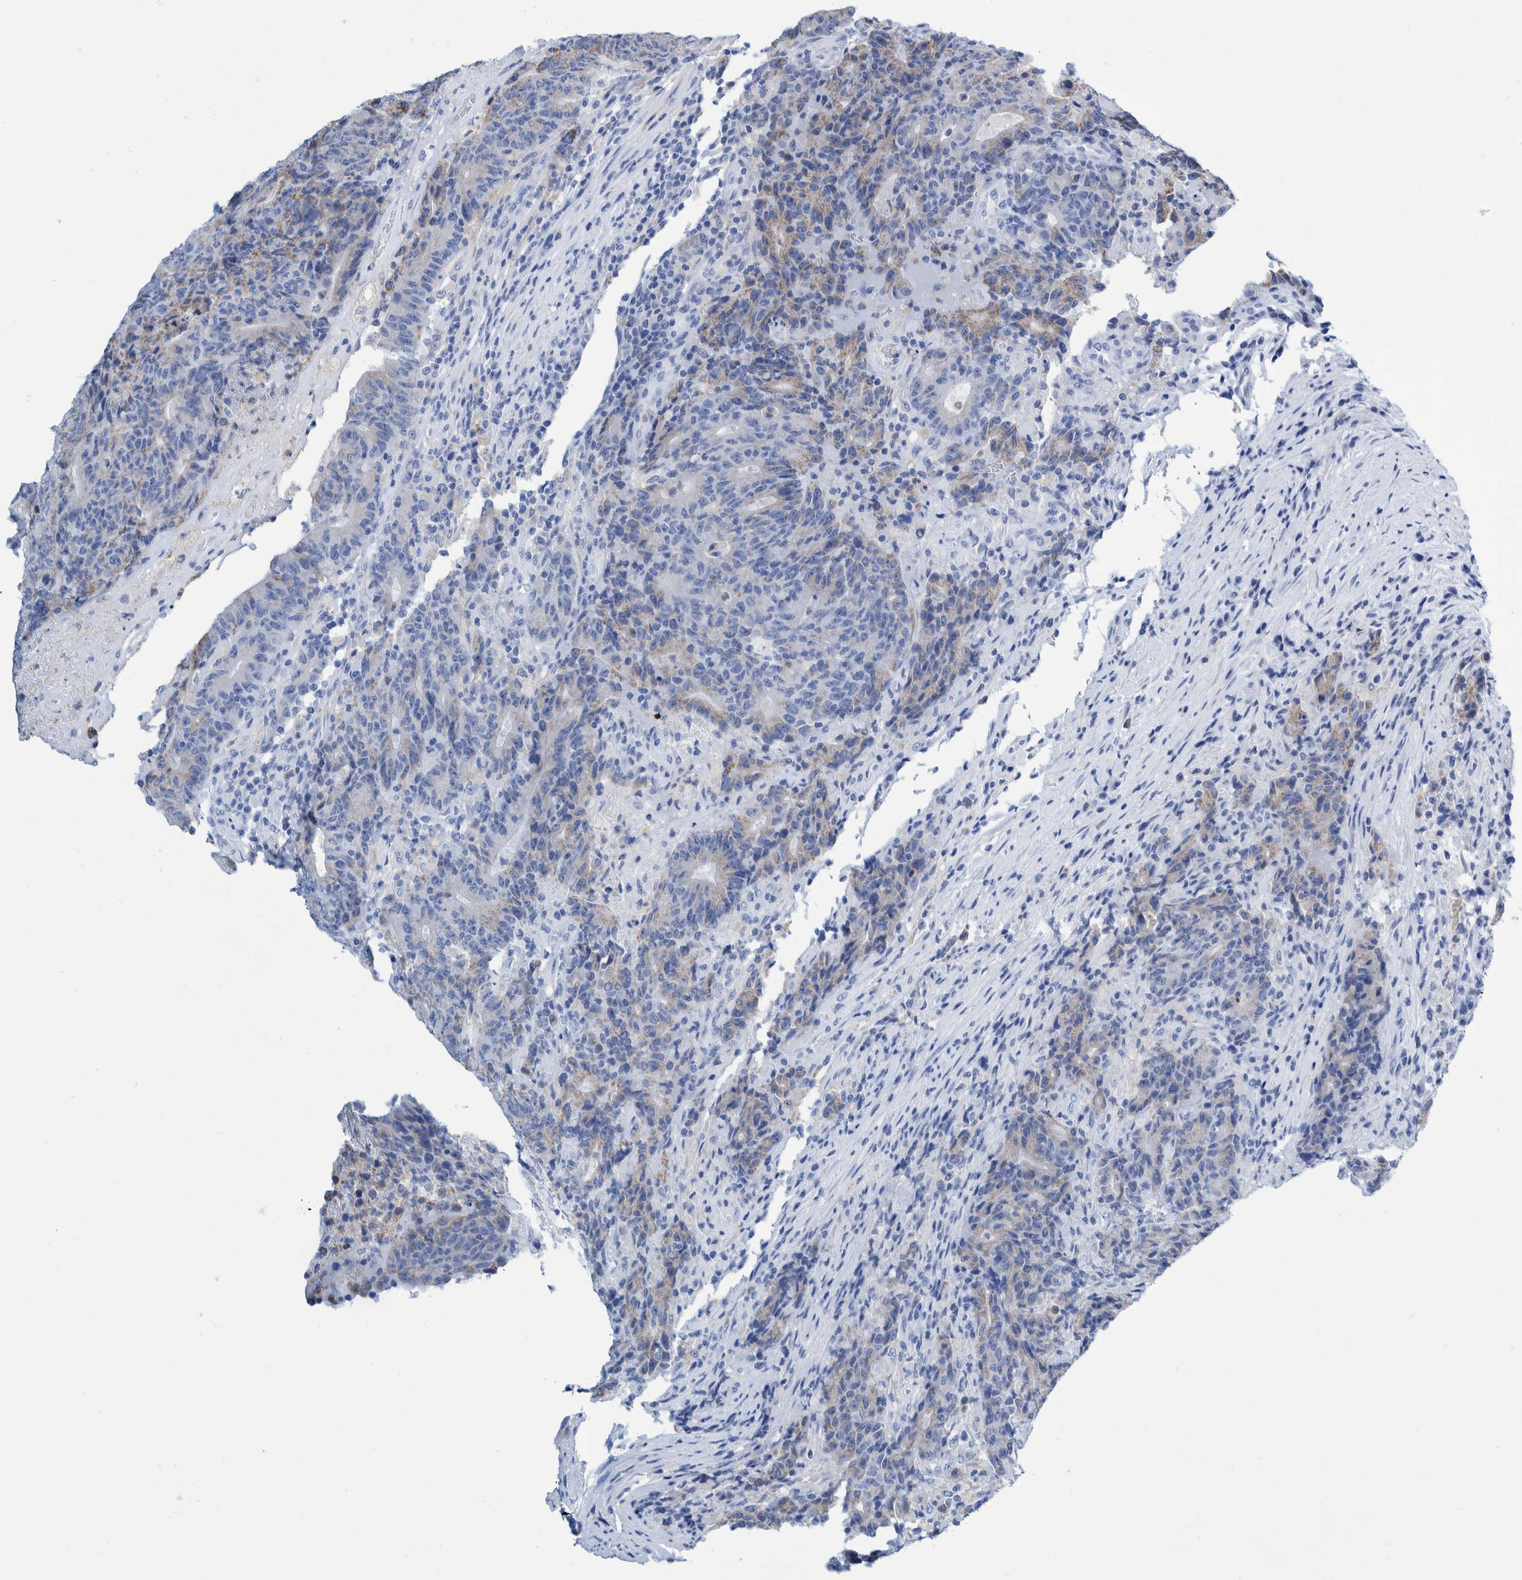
{"staining": {"intensity": "weak", "quantity": "<25%", "location": "cytoplasmic/membranous"}, "tissue": "colorectal cancer", "cell_type": "Tumor cells", "image_type": "cancer", "snomed": [{"axis": "morphology", "description": "Normal tissue, NOS"}, {"axis": "morphology", "description": "Adenocarcinoma, NOS"}, {"axis": "topography", "description": "Colon"}], "caption": "High magnification brightfield microscopy of colorectal adenocarcinoma stained with DAB (brown) and counterstained with hematoxylin (blue): tumor cells show no significant staining.", "gene": "KRT14", "patient": {"sex": "female", "age": 75}}